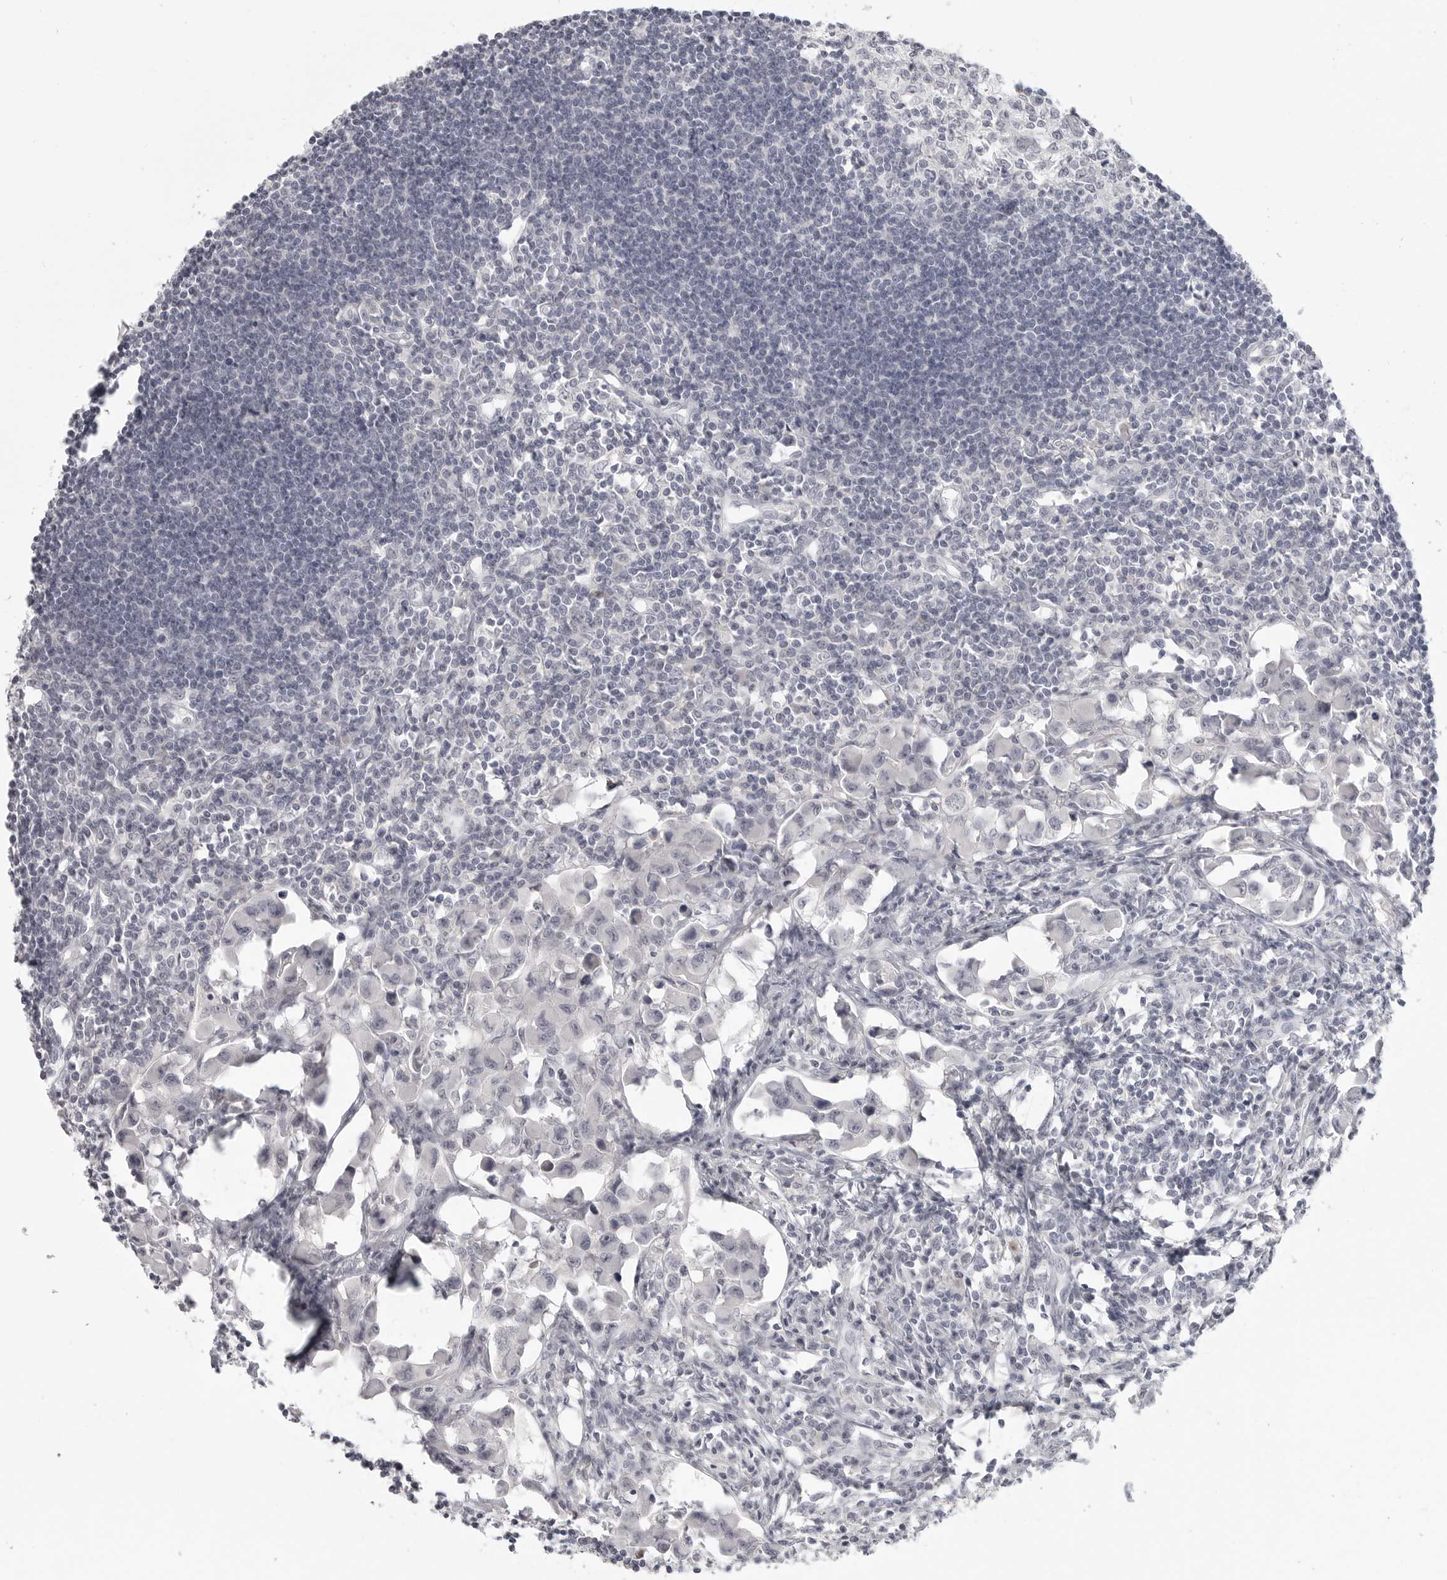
{"staining": {"intensity": "negative", "quantity": "none", "location": "none"}, "tissue": "lymph node", "cell_type": "Germinal center cells", "image_type": "normal", "snomed": [{"axis": "morphology", "description": "Normal tissue, NOS"}, {"axis": "morphology", "description": "Malignant melanoma, Metastatic site"}, {"axis": "topography", "description": "Lymph node"}], "caption": "An immunohistochemistry (IHC) micrograph of benign lymph node is shown. There is no staining in germinal center cells of lymph node. Brightfield microscopy of IHC stained with DAB (3,3'-diaminobenzidine) (brown) and hematoxylin (blue), captured at high magnification.", "gene": "HMGCS2", "patient": {"sex": "male", "age": 41}}